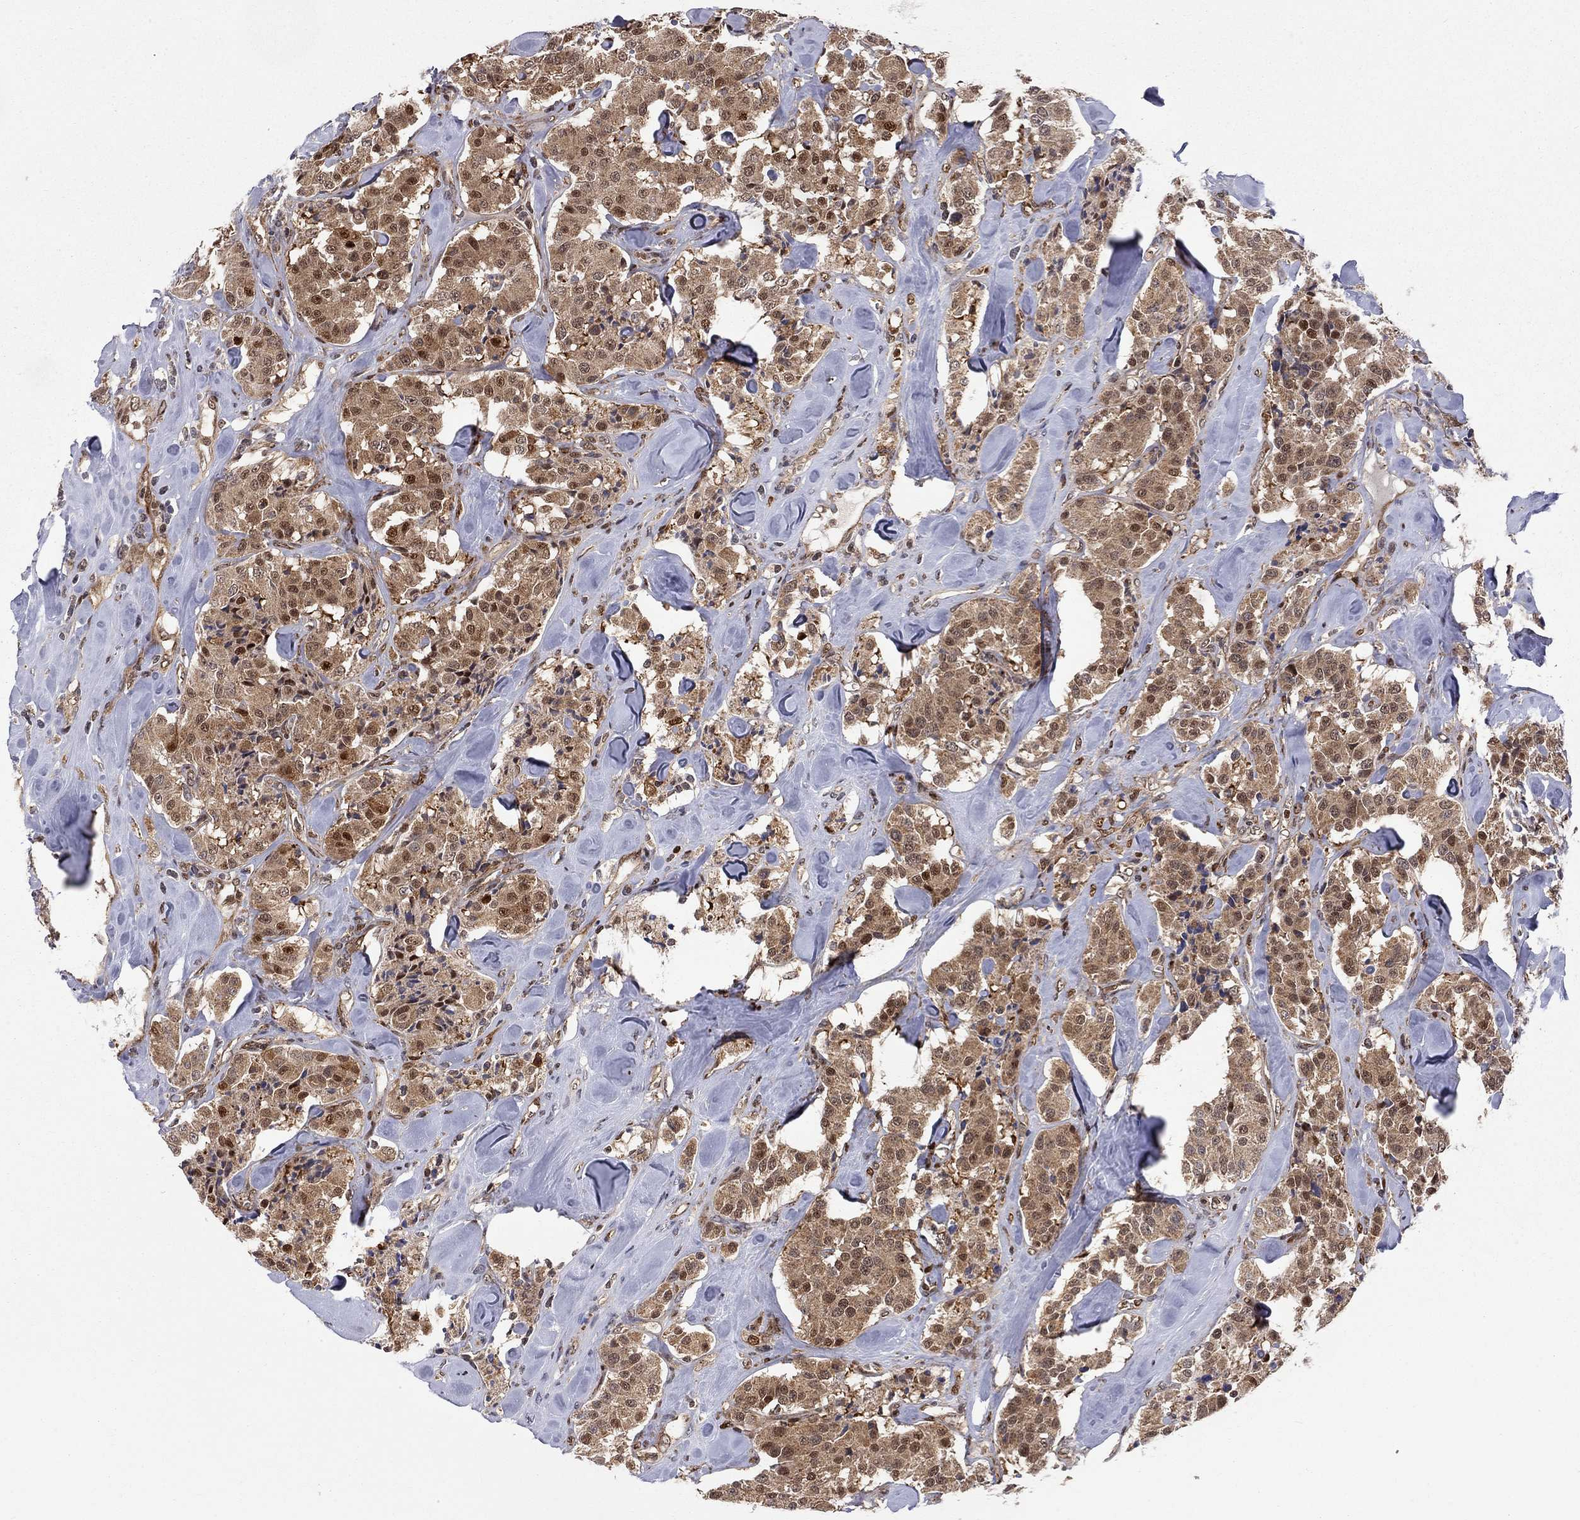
{"staining": {"intensity": "moderate", "quantity": ">75%", "location": "cytoplasmic/membranous"}, "tissue": "carcinoid", "cell_type": "Tumor cells", "image_type": "cancer", "snomed": [{"axis": "morphology", "description": "Carcinoid, malignant, NOS"}, {"axis": "topography", "description": "Pancreas"}], "caption": "Immunohistochemistry of carcinoid reveals medium levels of moderate cytoplasmic/membranous staining in about >75% of tumor cells. (IHC, brightfield microscopy, high magnification).", "gene": "ELOB", "patient": {"sex": "male", "age": 41}}